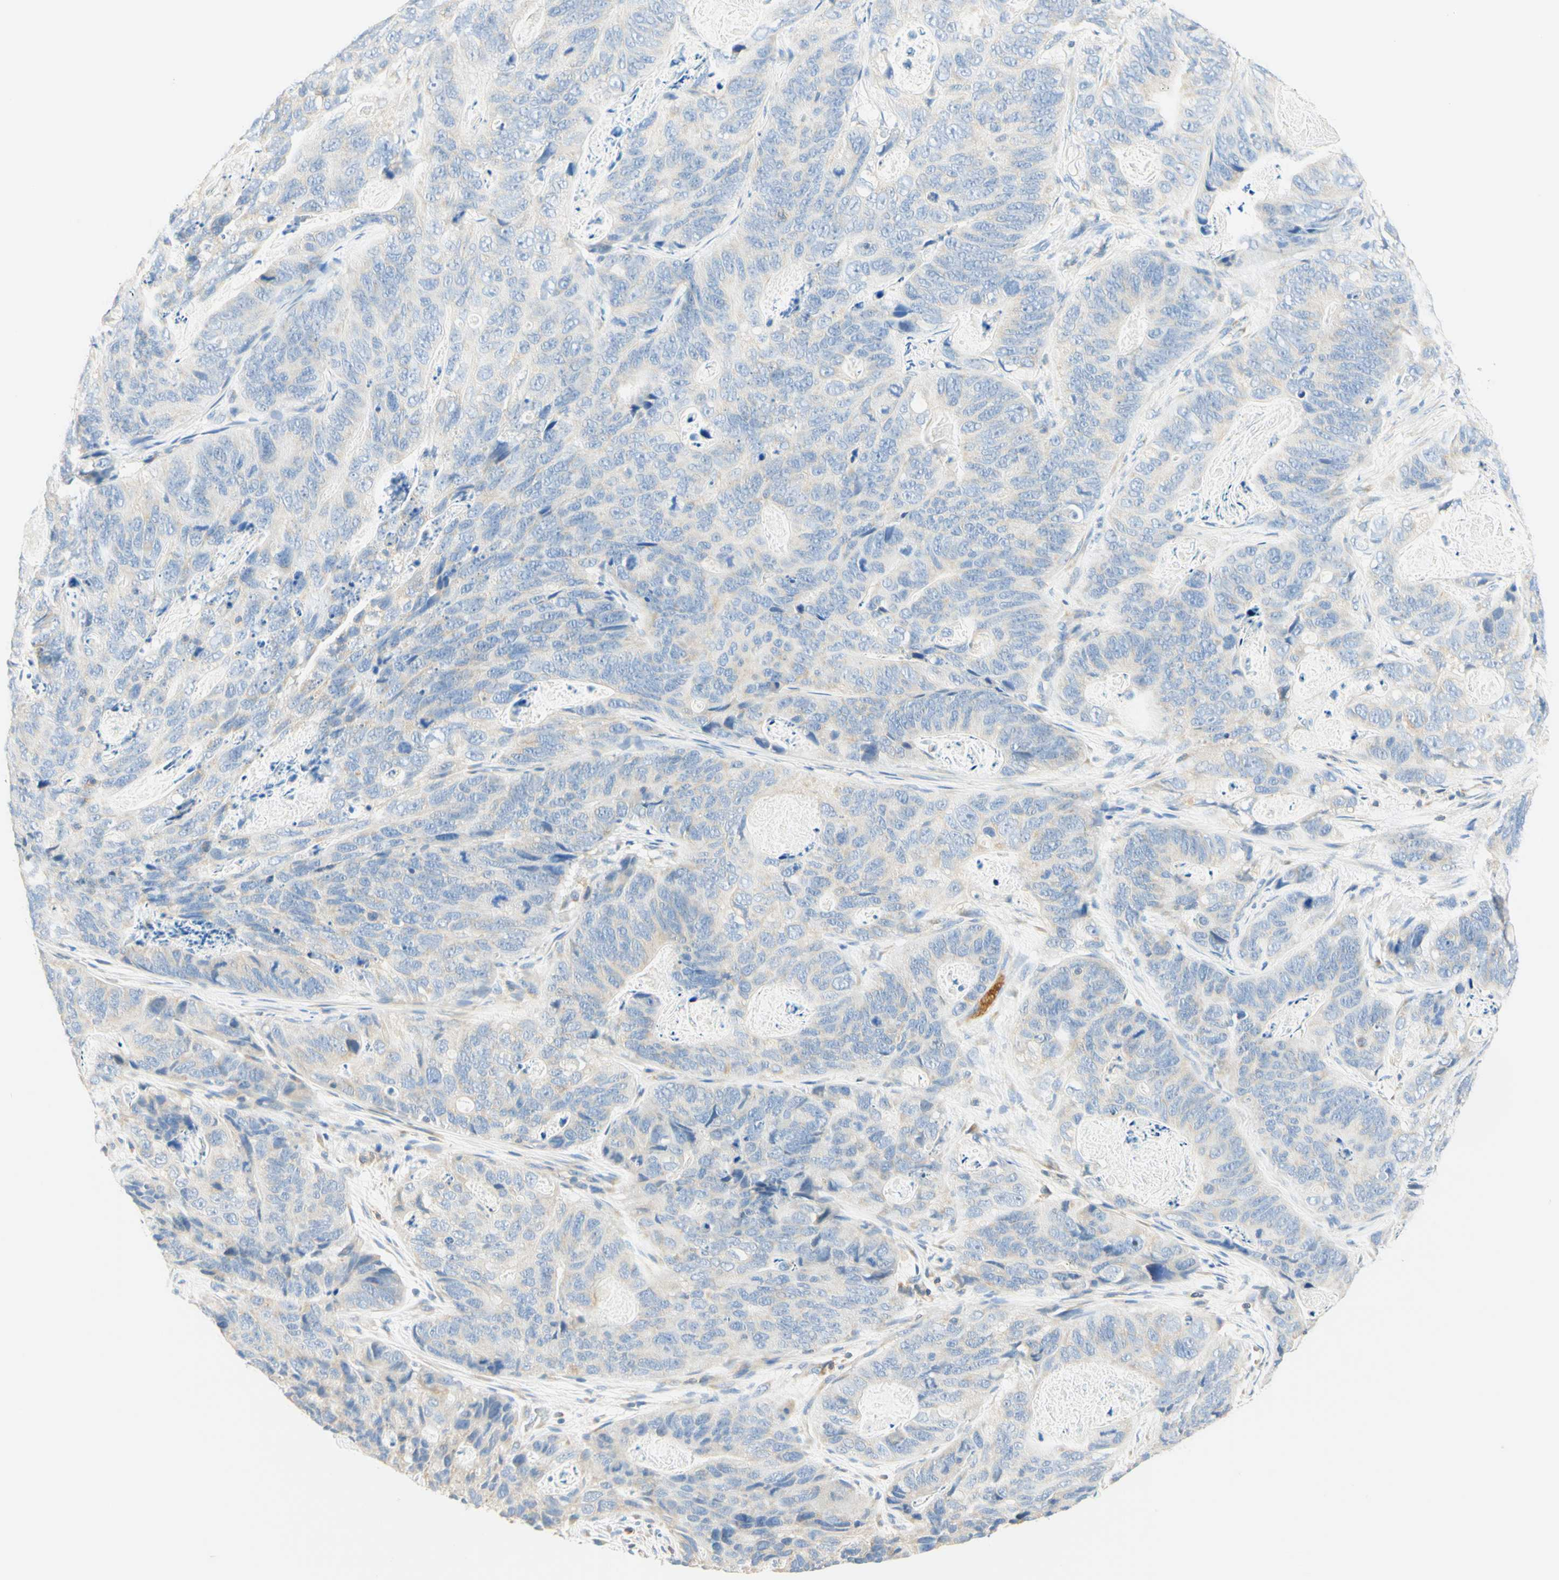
{"staining": {"intensity": "weak", "quantity": "<25%", "location": "cytoplasmic/membranous"}, "tissue": "stomach cancer", "cell_type": "Tumor cells", "image_type": "cancer", "snomed": [{"axis": "morphology", "description": "Adenocarcinoma, NOS"}, {"axis": "topography", "description": "Stomach"}], "caption": "Photomicrograph shows no significant protein positivity in tumor cells of stomach cancer.", "gene": "LAT", "patient": {"sex": "female", "age": 89}}